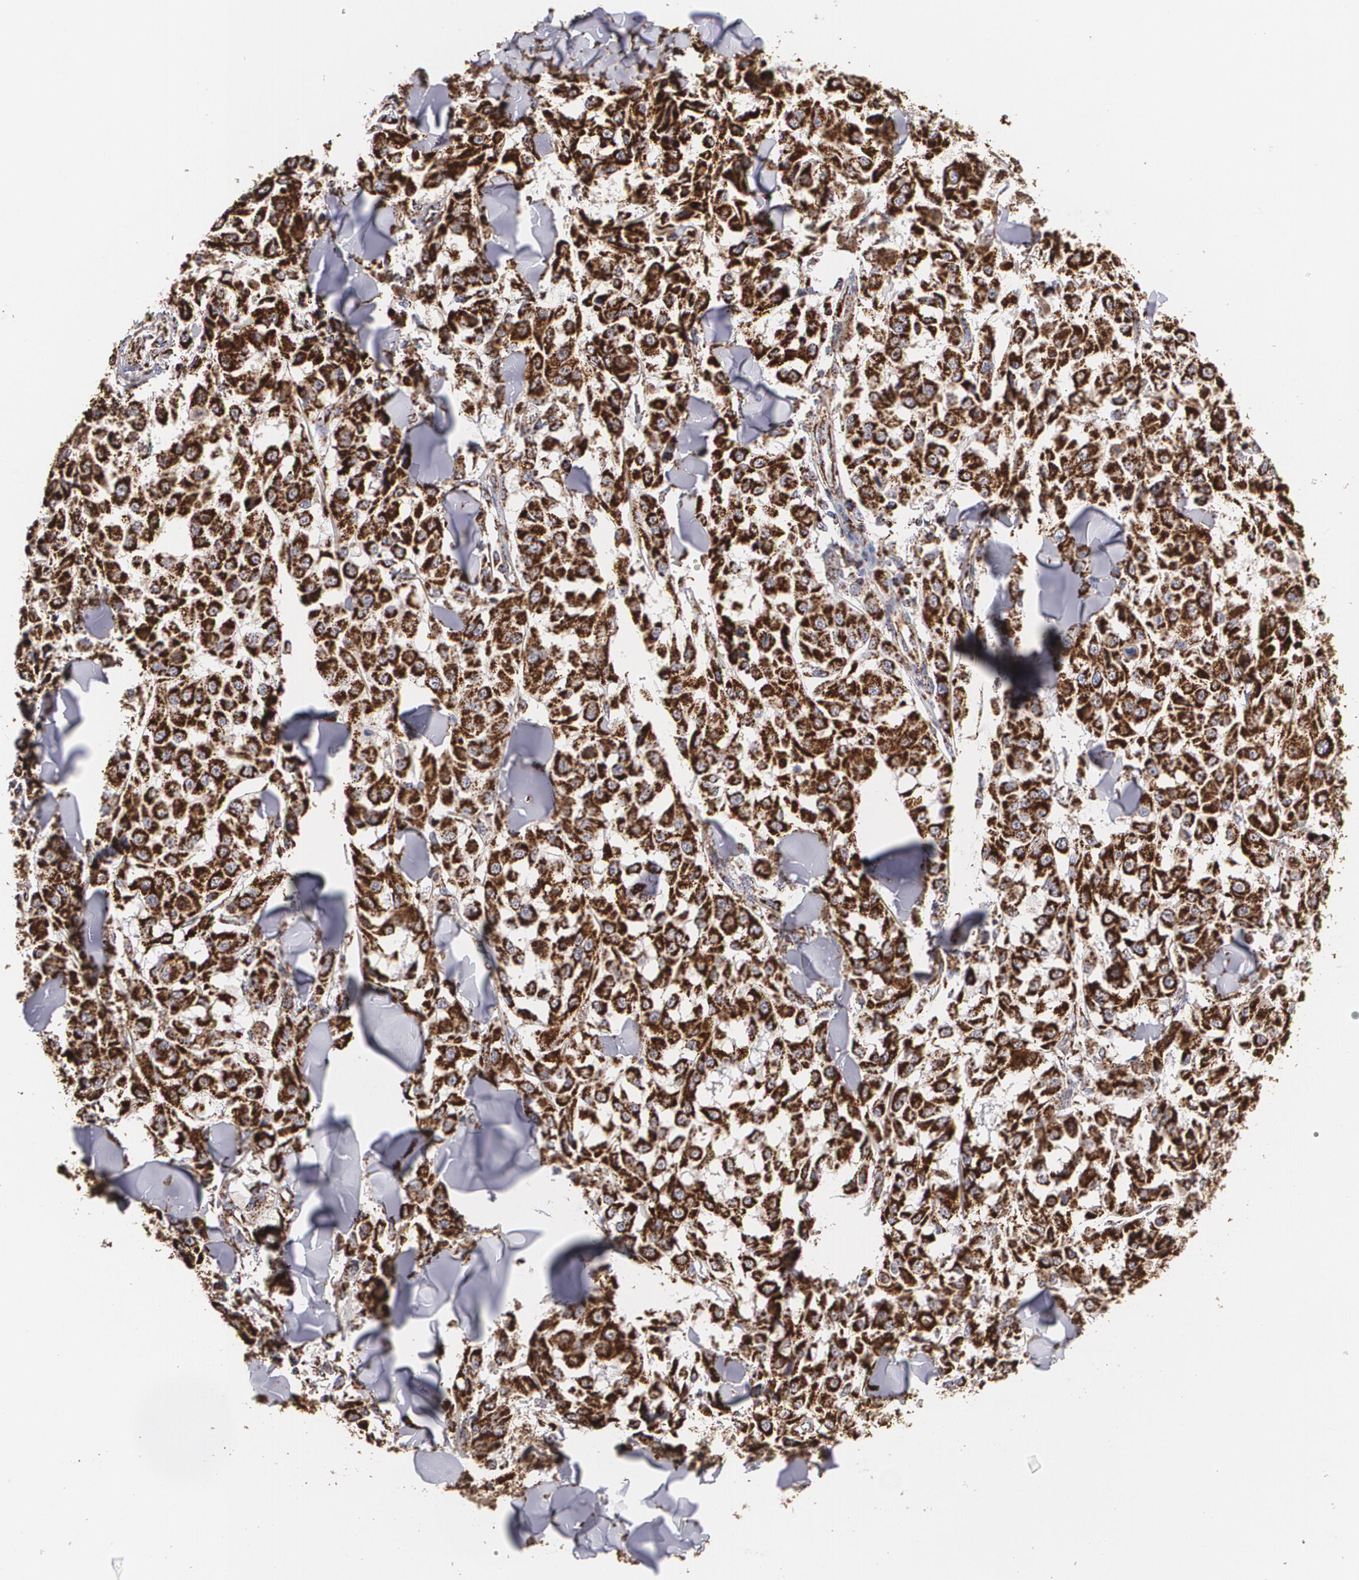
{"staining": {"intensity": "strong", "quantity": ">75%", "location": "cytoplasmic/membranous"}, "tissue": "melanoma", "cell_type": "Tumor cells", "image_type": "cancer", "snomed": [{"axis": "morphology", "description": "Malignant melanoma, NOS"}, {"axis": "topography", "description": "Skin"}], "caption": "This image exhibits immunohistochemistry (IHC) staining of melanoma, with high strong cytoplasmic/membranous staining in about >75% of tumor cells.", "gene": "HSPD1", "patient": {"sex": "female", "age": 64}}